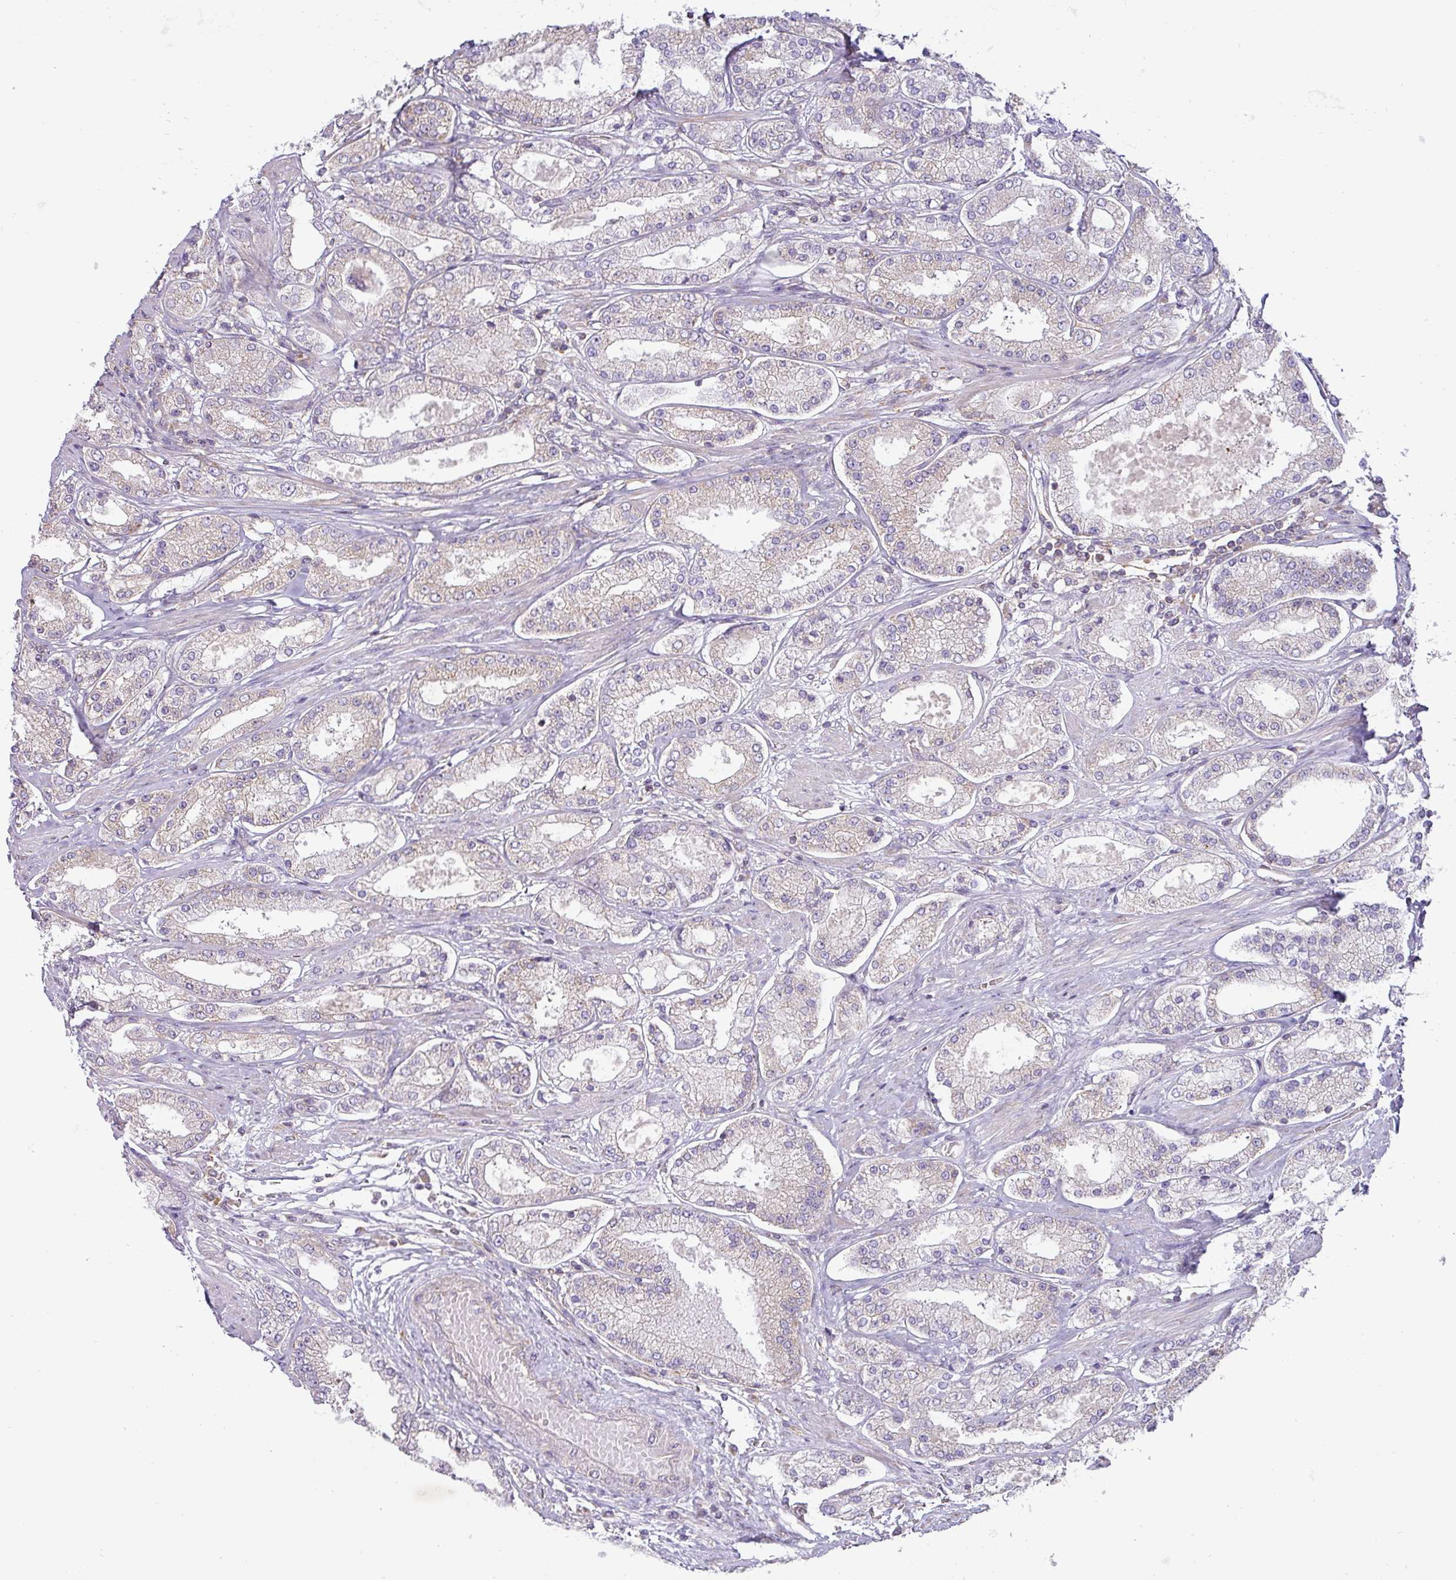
{"staining": {"intensity": "weak", "quantity": "<25%", "location": "cytoplasmic/membranous"}, "tissue": "prostate cancer", "cell_type": "Tumor cells", "image_type": "cancer", "snomed": [{"axis": "morphology", "description": "Adenocarcinoma, High grade"}, {"axis": "topography", "description": "Prostate"}], "caption": "This is a image of immunohistochemistry (IHC) staining of prostate cancer (adenocarcinoma (high-grade)), which shows no expression in tumor cells.", "gene": "ZNF211", "patient": {"sex": "male", "age": 69}}